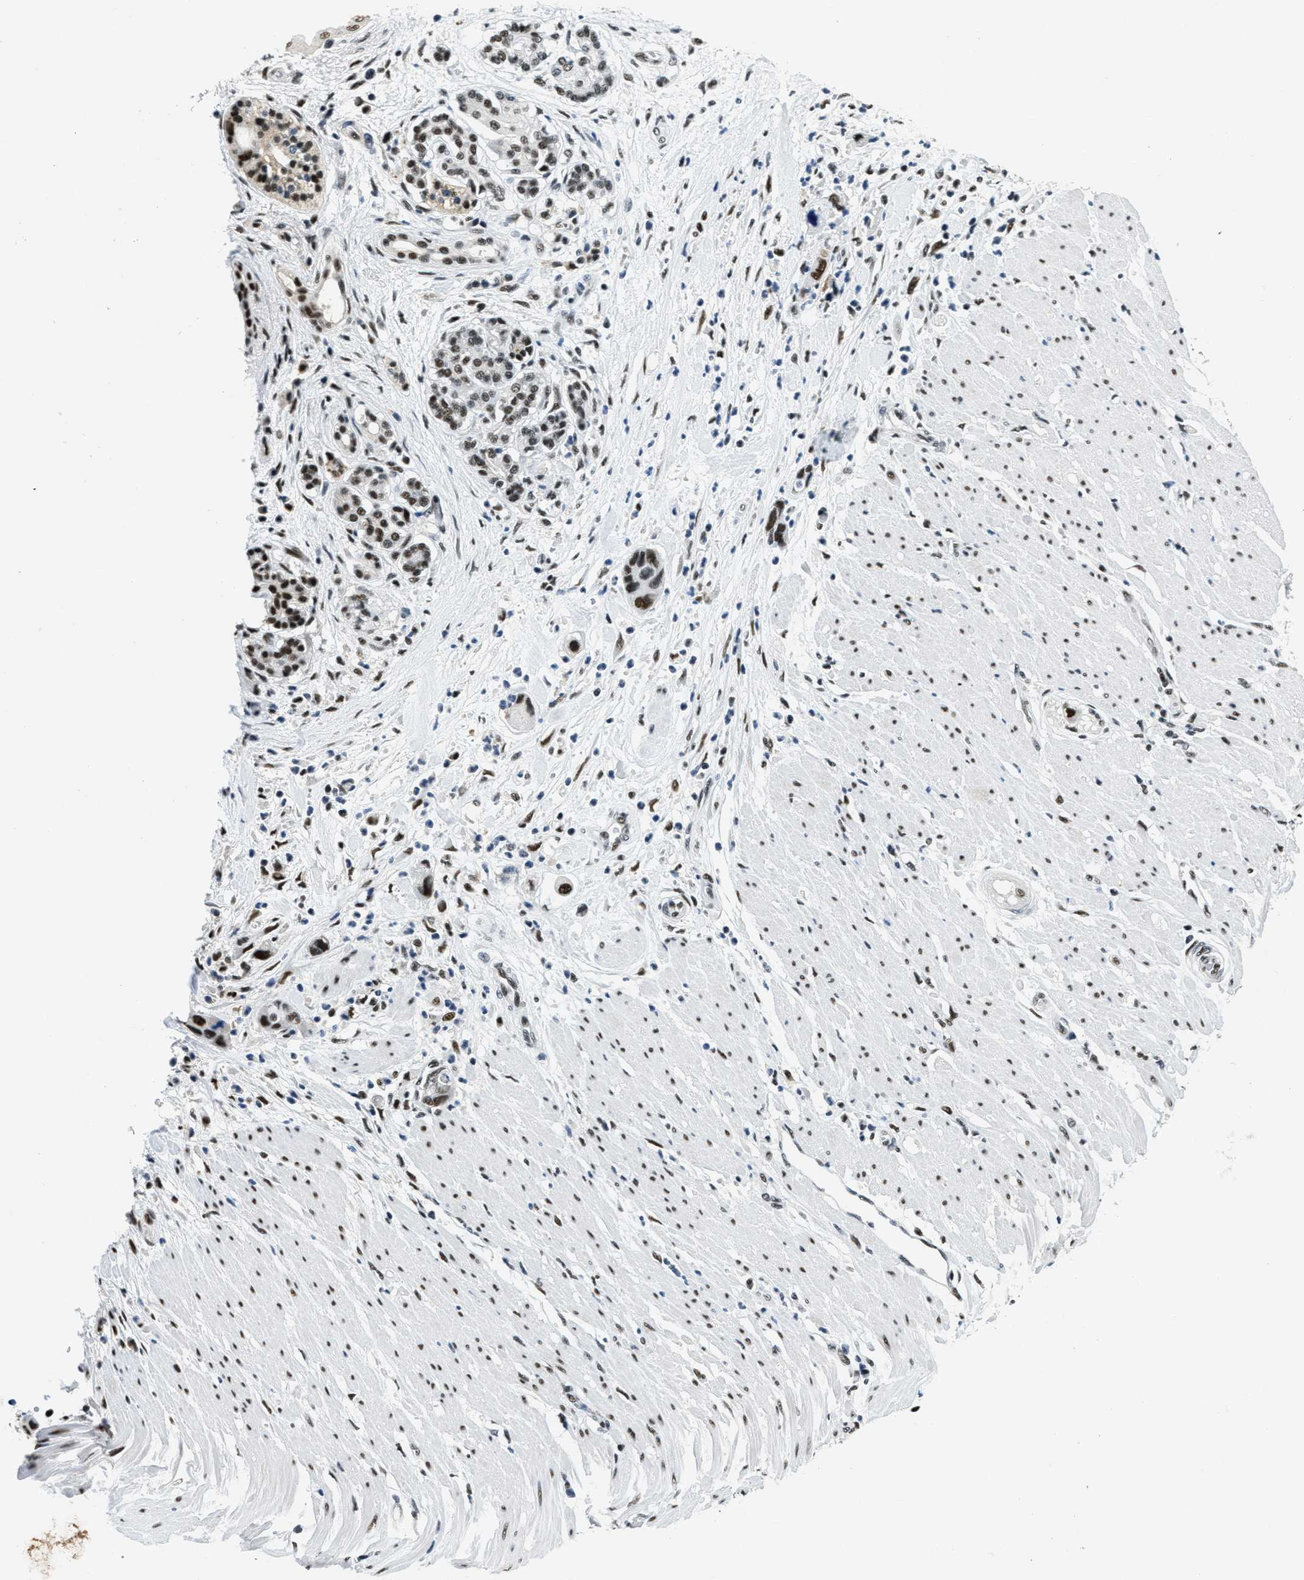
{"staining": {"intensity": "strong", "quantity": ">75%", "location": "nuclear"}, "tissue": "pancreatic cancer", "cell_type": "Tumor cells", "image_type": "cancer", "snomed": [{"axis": "morphology", "description": "Normal tissue, NOS"}, {"axis": "morphology", "description": "Adenocarcinoma, NOS"}, {"axis": "topography", "description": "Pancreas"}], "caption": "Tumor cells show high levels of strong nuclear positivity in approximately >75% of cells in pancreatic adenocarcinoma. Using DAB (brown) and hematoxylin (blue) stains, captured at high magnification using brightfield microscopy.", "gene": "SSB", "patient": {"sex": "female", "age": 71}}